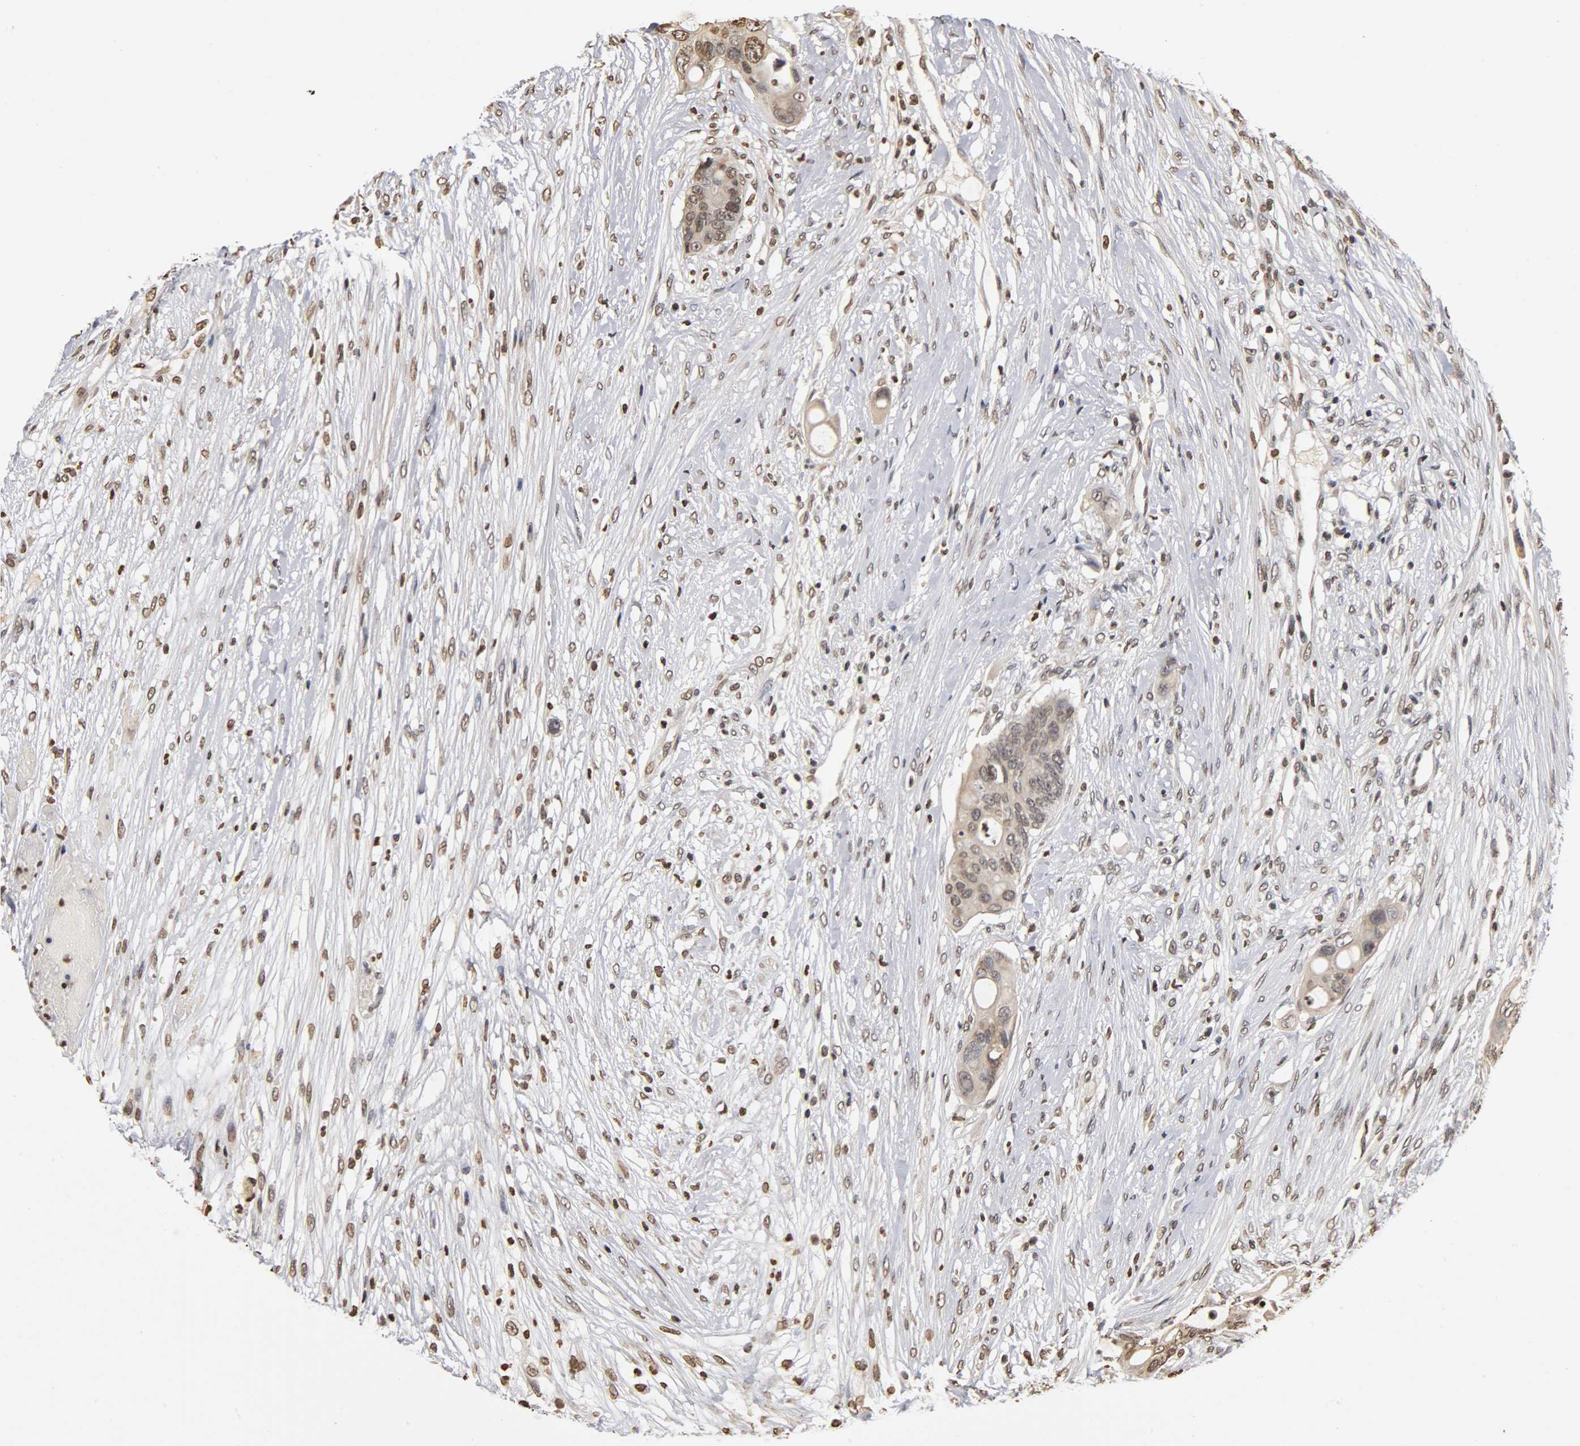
{"staining": {"intensity": "weak", "quantity": "25%-75%", "location": "nuclear"}, "tissue": "colorectal cancer", "cell_type": "Tumor cells", "image_type": "cancer", "snomed": [{"axis": "morphology", "description": "Adenocarcinoma, NOS"}, {"axis": "topography", "description": "Colon"}], "caption": "Colorectal adenocarcinoma was stained to show a protein in brown. There is low levels of weak nuclear positivity in approximately 25%-75% of tumor cells.", "gene": "ERCC2", "patient": {"sex": "female", "age": 57}}